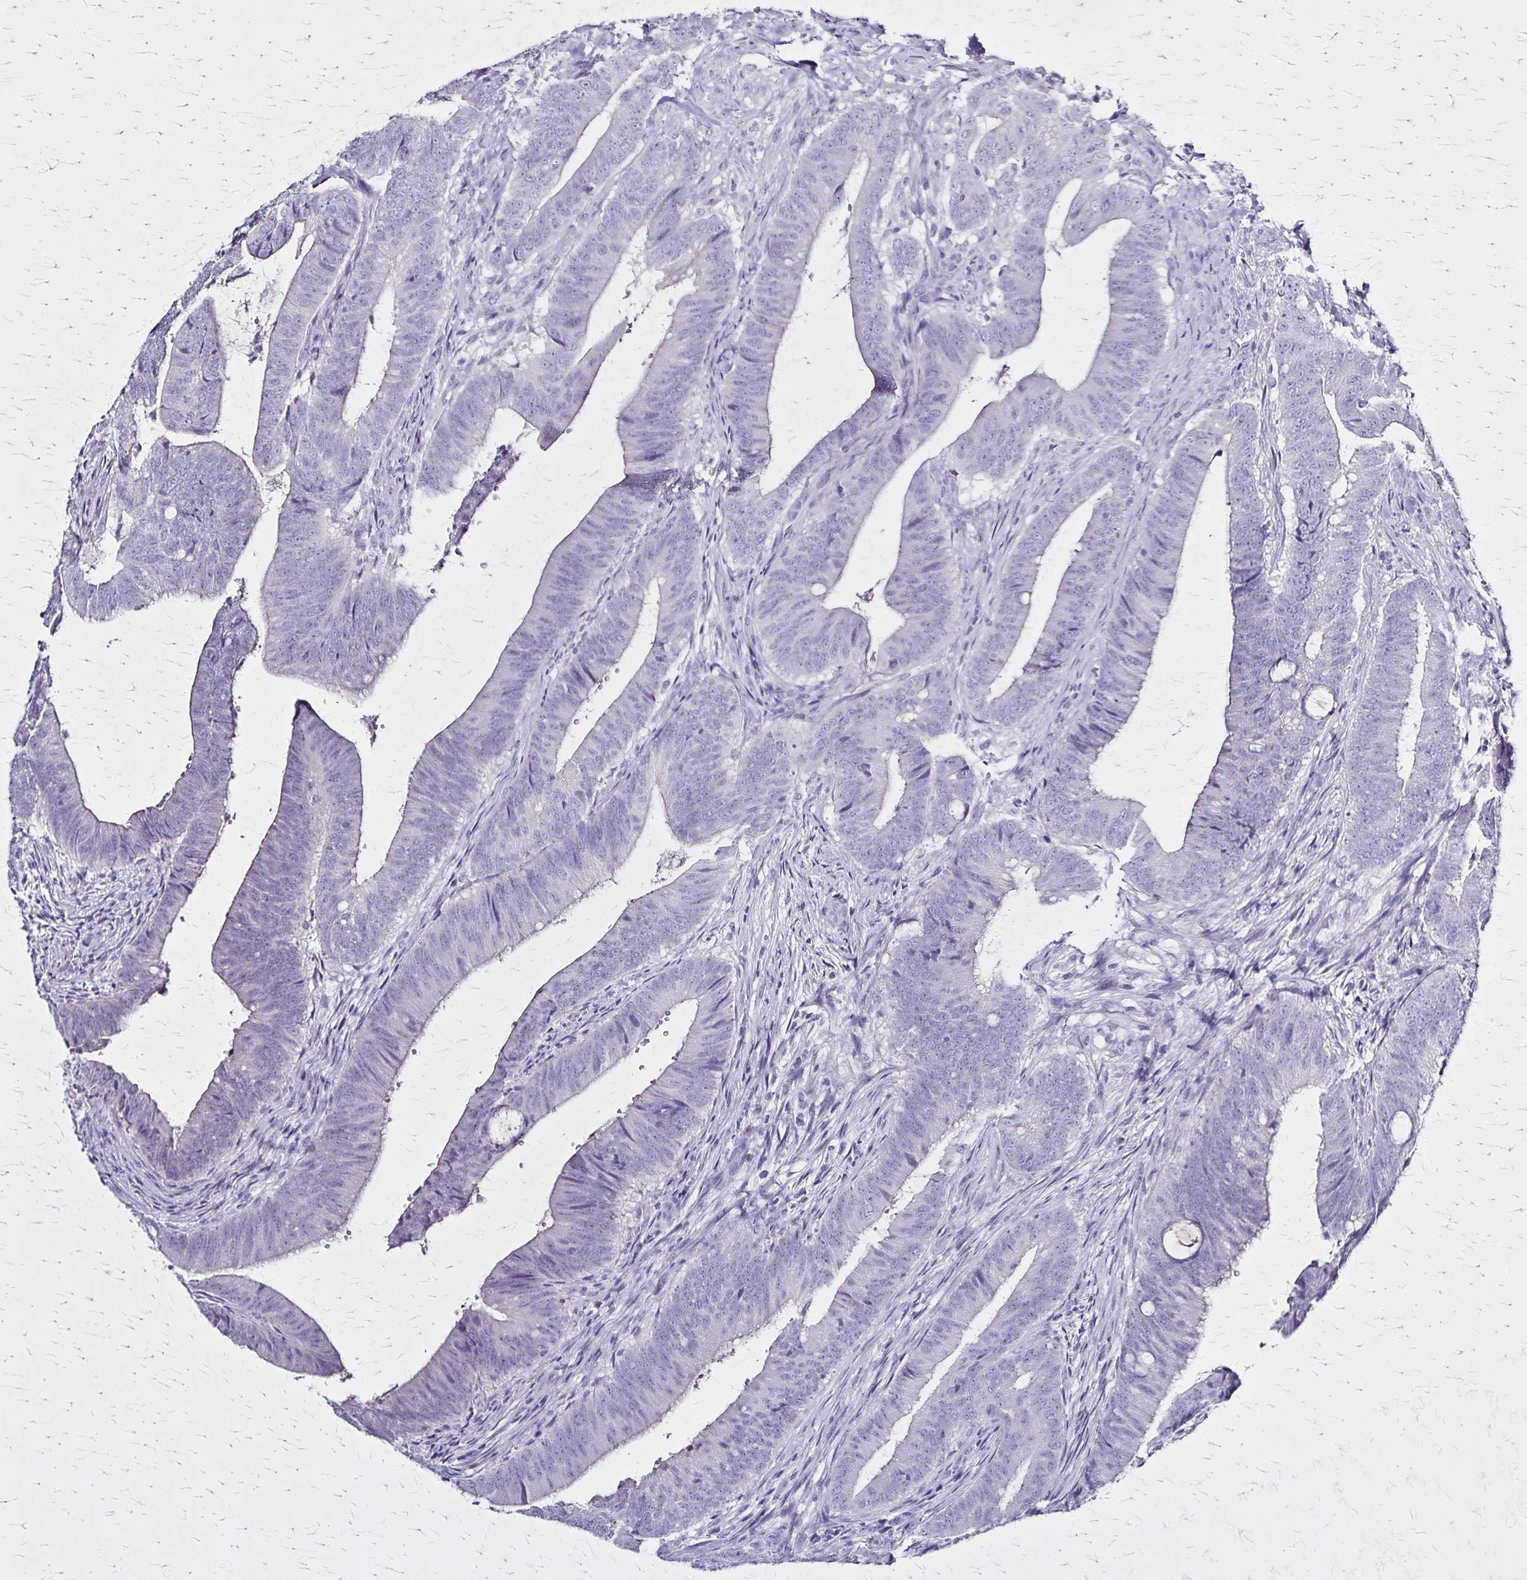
{"staining": {"intensity": "negative", "quantity": "none", "location": "none"}, "tissue": "colorectal cancer", "cell_type": "Tumor cells", "image_type": "cancer", "snomed": [{"axis": "morphology", "description": "Adenocarcinoma, NOS"}, {"axis": "topography", "description": "Colon"}], "caption": "Tumor cells show no significant expression in colorectal cancer (adenocarcinoma).", "gene": "PLXNA4", "patient": {"sex": "female", "age": 43}}